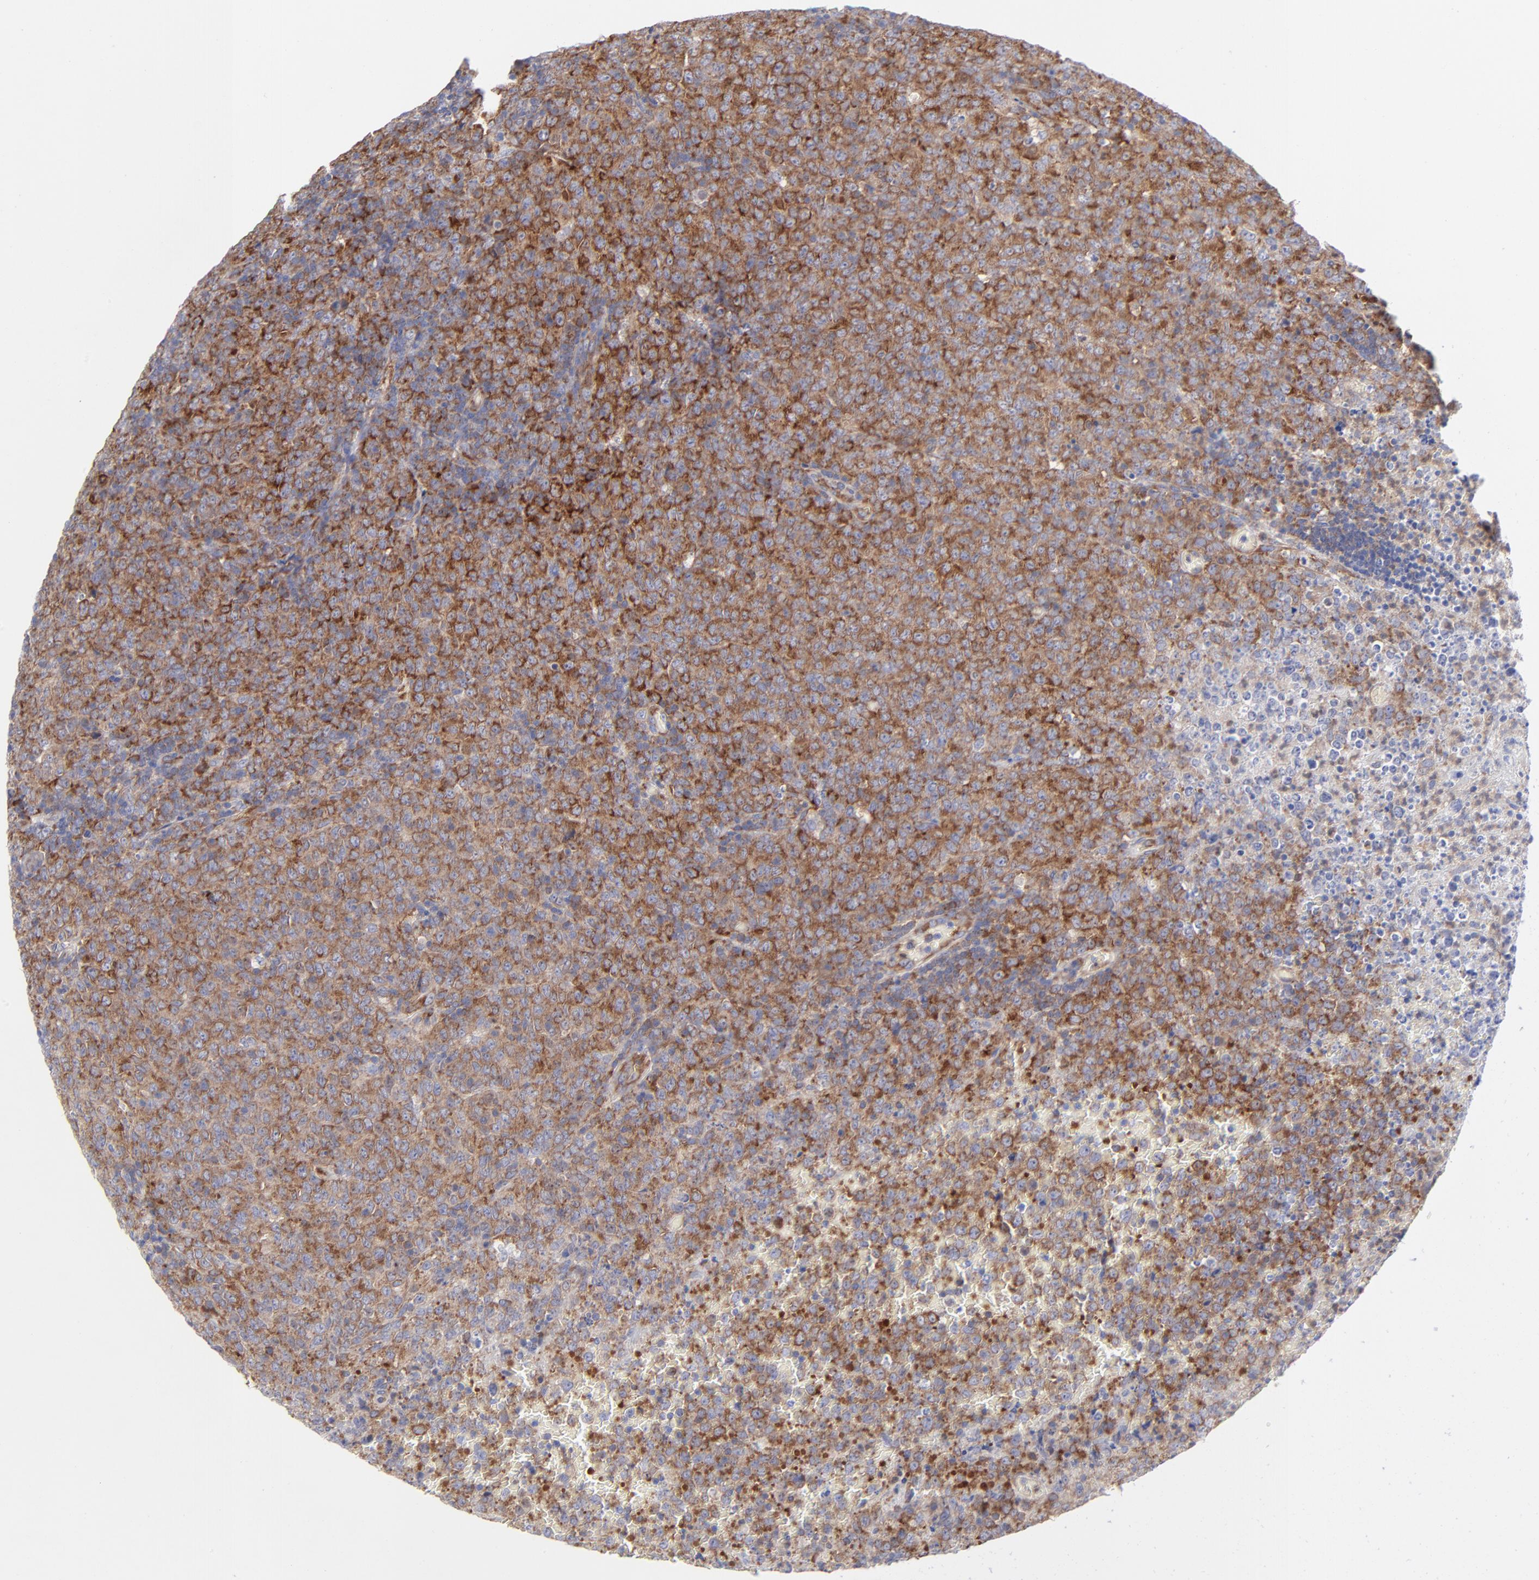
{"staining": {"intensity": "strong", "quantity": ">75%", "location": "cytoplasmic/membranous"}, "tissue": "lymphoma", "cell_type": "Tumor cells", "image_type": "cancer", "snomed": [{"axis": "morphology", "description": "Malignant lymphoma, non-Hodgkin's type, High grade"}, {"axis": "topography", "description": "Tonsil"}], "caption": "A high amount of strong cytoplasmic/membranous staining is appreciated in about >75% of tumor cells in lymphoma tissue.", "gene": "EIF2AK2", "patient": {"sex": "female", "age": 36}}